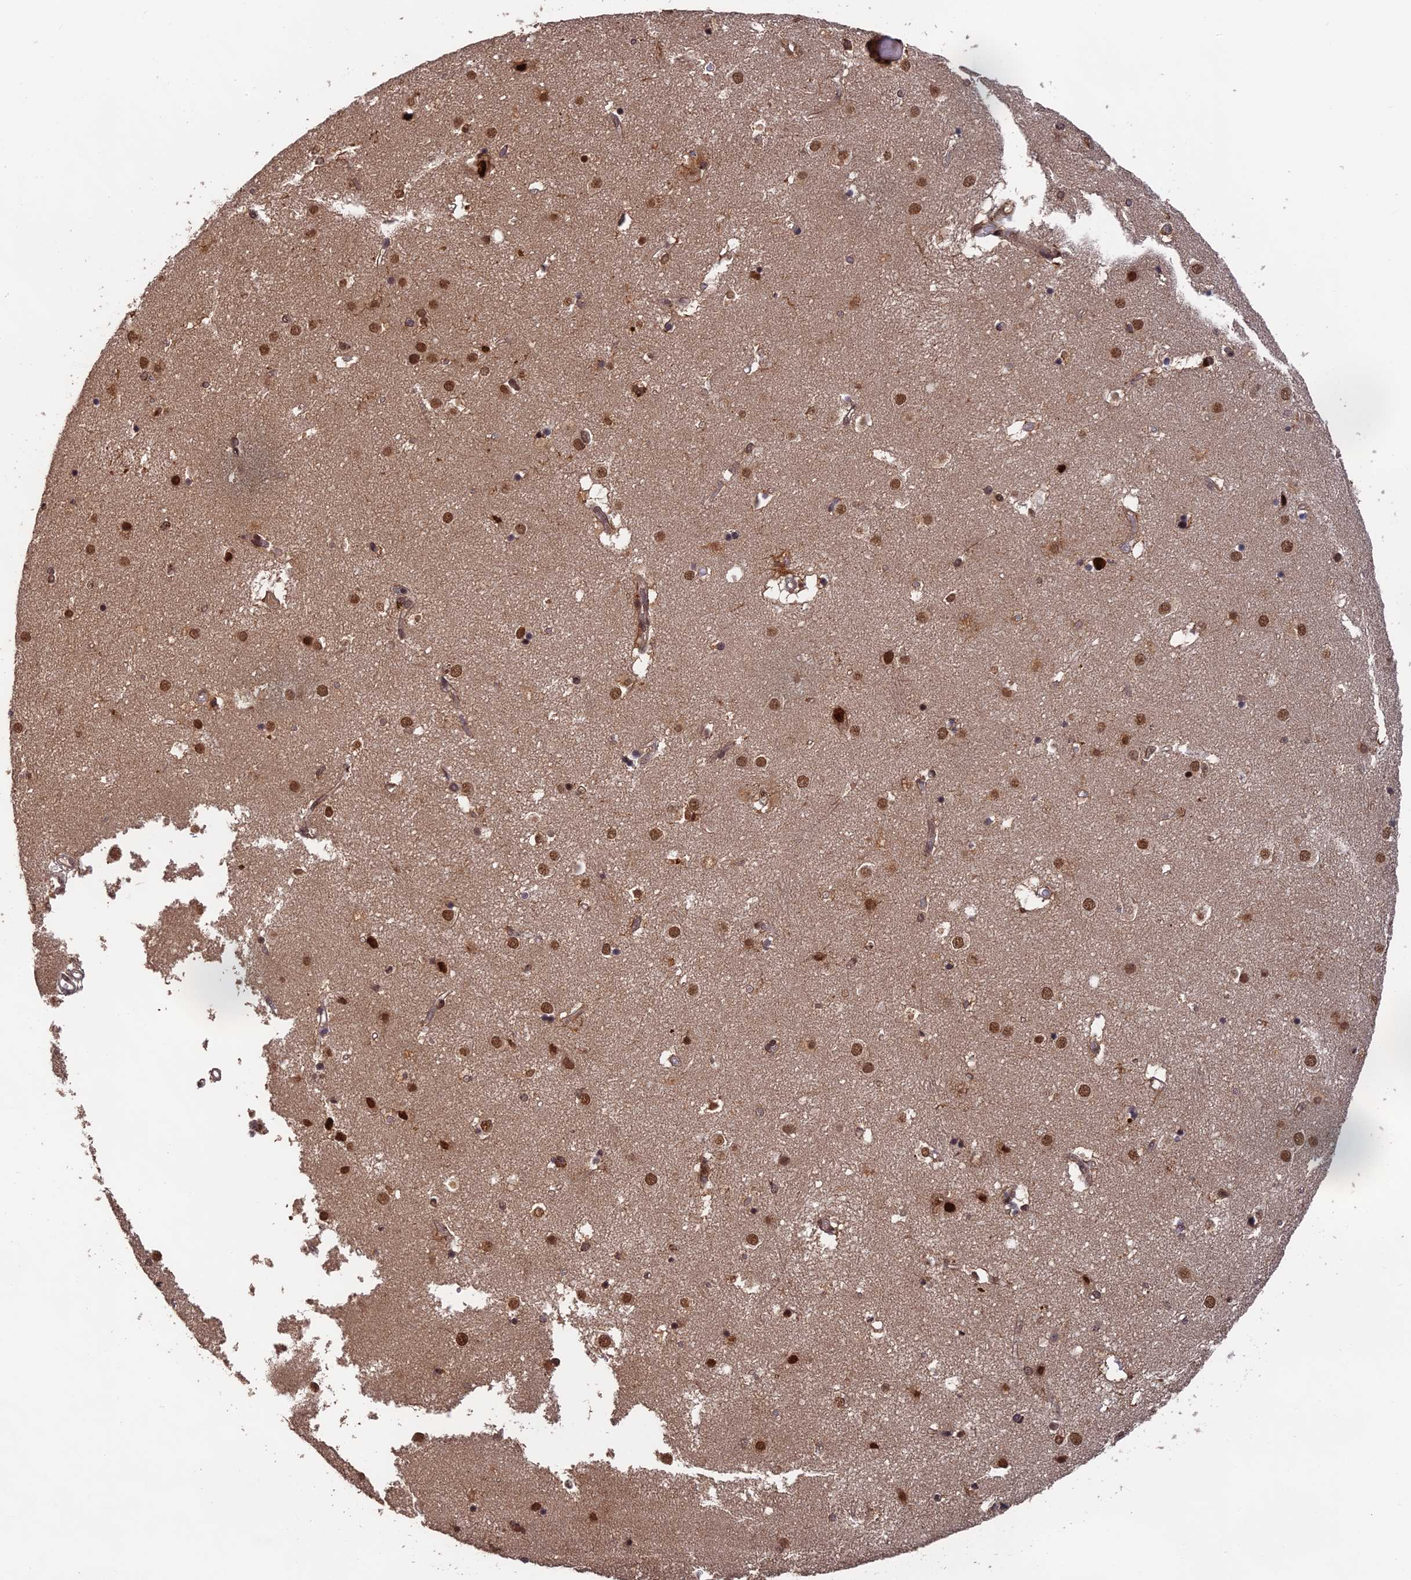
{"staining": {"intensity": "moderate", "quantity": "25%-75%", "location": "nuclear"}, "tissue": "caudate", "cell_type": "Glial cells", "image_type": "normal", "snomed": [{"axis": "morphology", "description": "Normal tissue, NOS"}, {"axis": "topography", "description": "Lateral ventricle wall"}], "caption": "Glial cells reveal medium levels of moderate nuclear positivity in approximately 25%-75% of cells in normal human caudate. (Stains: DAB (3,3'-diaminobenzidine) in brown, nuclei in blue, Microscopy: brightfield microscopy at high magnification).", "gene": "OSBPL1A", "patient": {"sex": "male", "age": 70}}